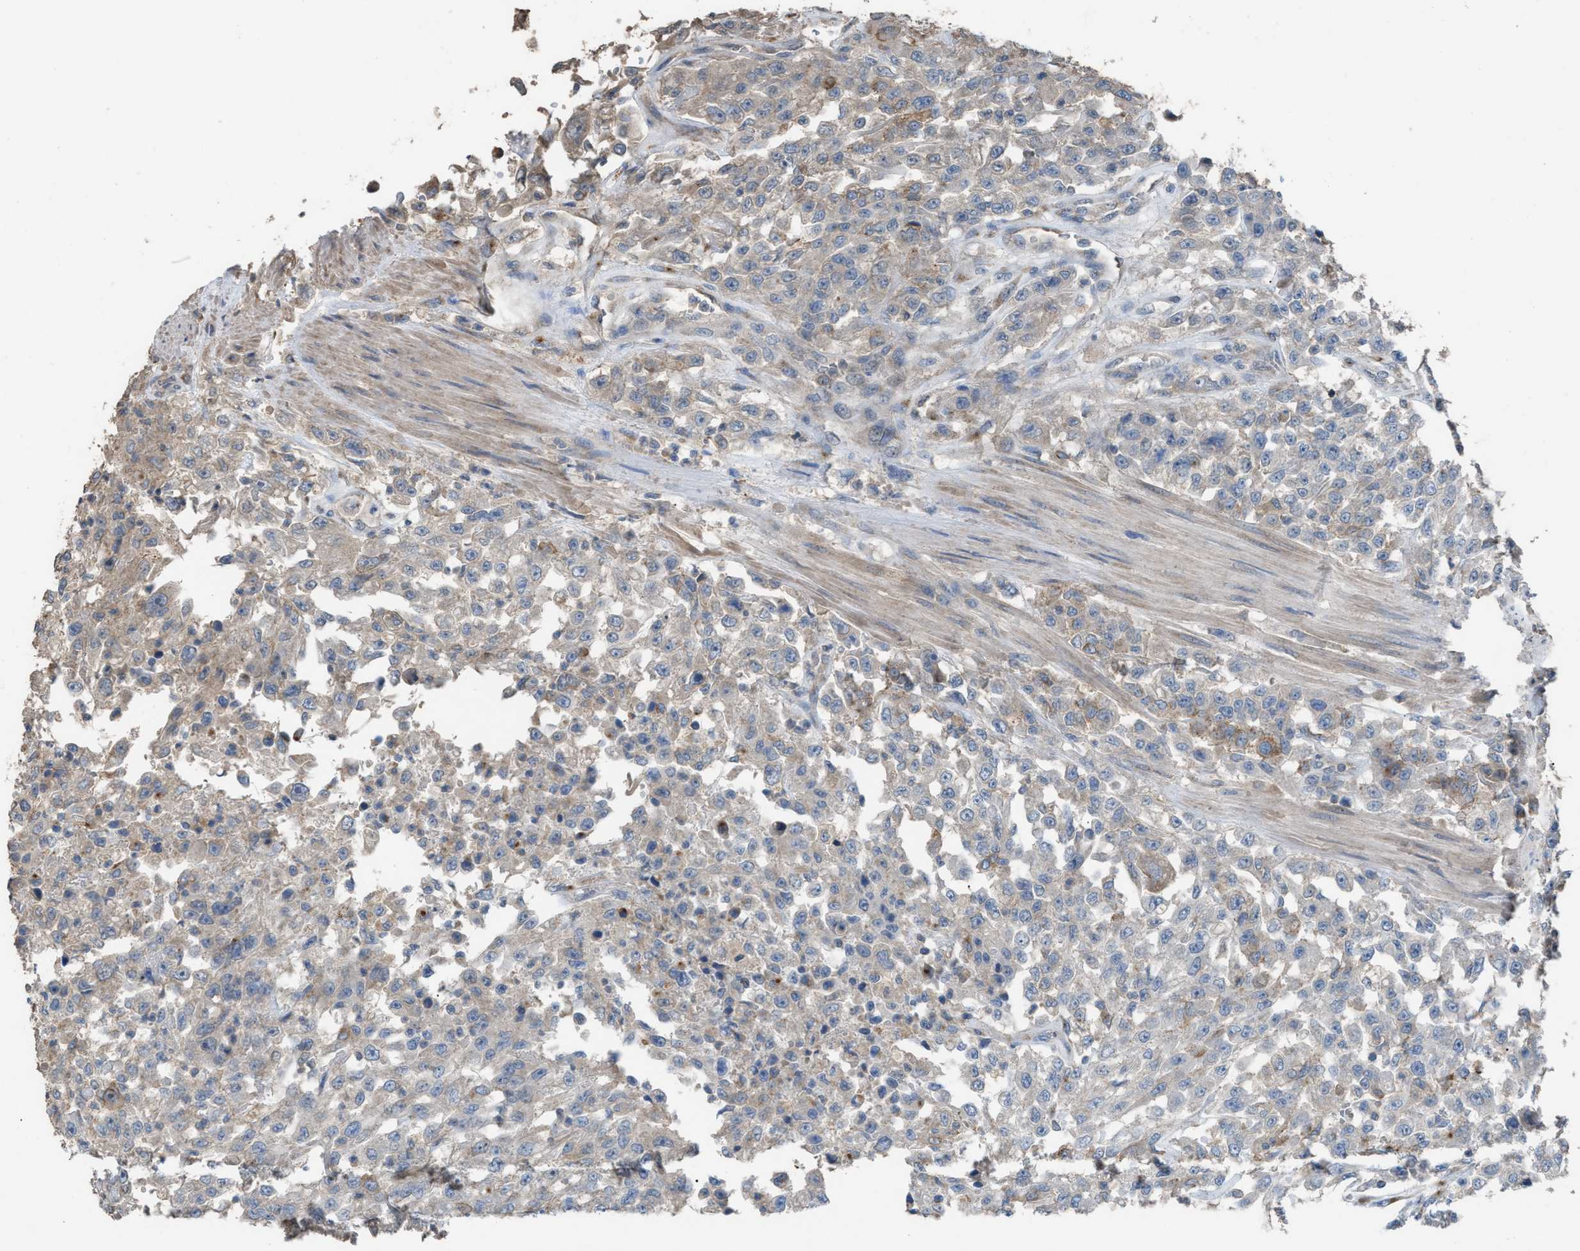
{"staining": {"intensity": "weak", "quantity": "<25%", "location": "cytoplasmic/membranous"}, "tissue": "urothelial cancer", "cell_type": "Tumor cells", "image_type": "cancer", "snomed": [{"axis": "morphology", "description": "Urothelial carcinoma, High grade"}, {"axis": "topography", "description": "Urinary bladder"}], "caption": "This photomicrograph is of high-grade urothelial carcinoma stained with immunohistochemistry to label a protein in brown with the nuclei are counter-stained blue. There is no expression in tumor cells.", "gene": "TPK1", "patient": {"sex": "male", "age": 46}}